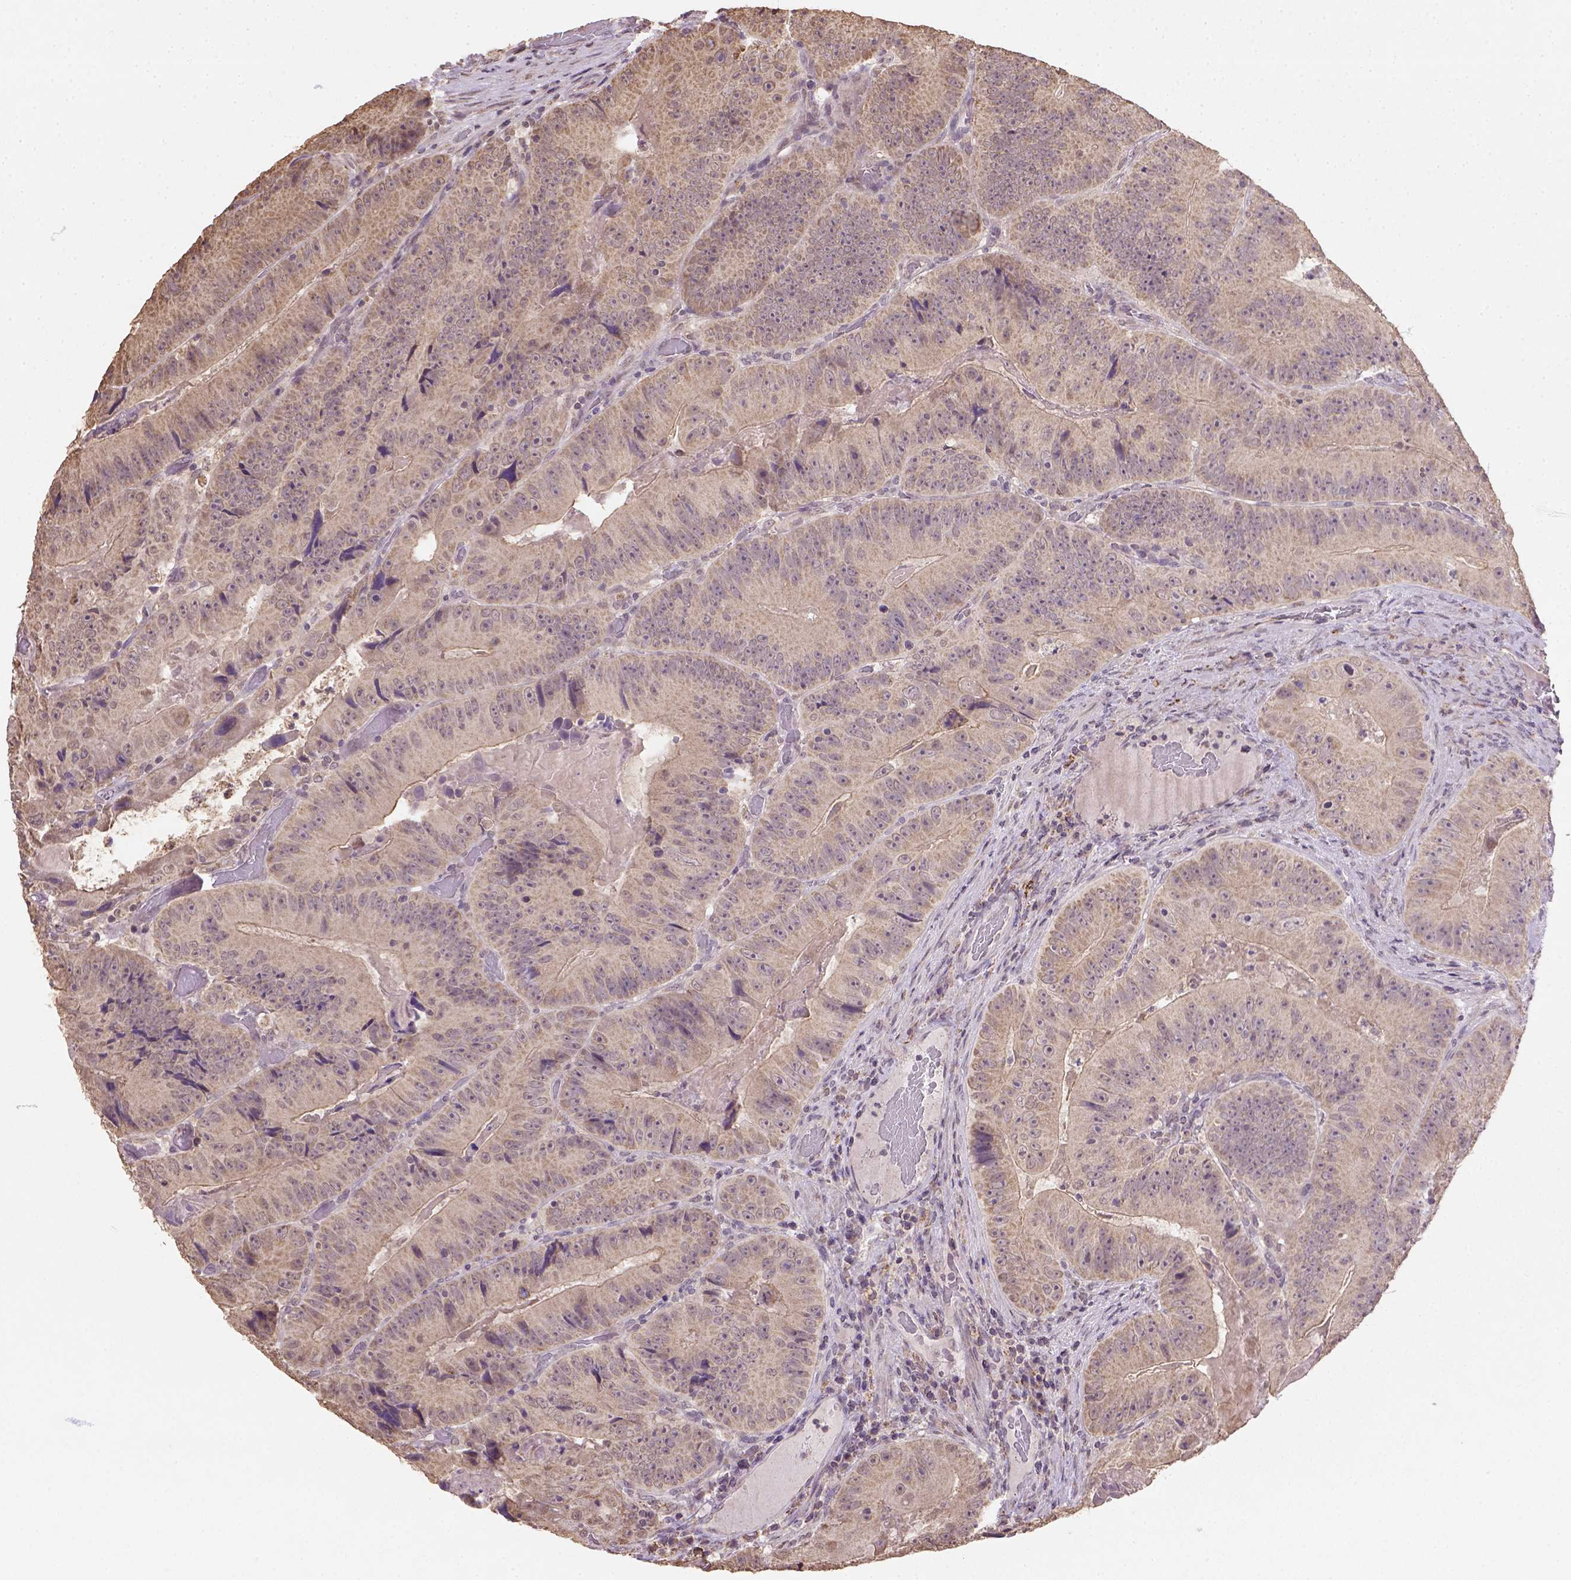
{"staining": {"intensity": "moderate", "quantity": ">75%", "location": "cytoplasmic/membranous"}, "tissue": "colorectal cancer", "cell_type": "Tumor cells", "image_type": "cancer", "snomed": [{"axis": "morphology", "description": "Adenocarcinoma, NOS"}, {"axis": "topography", "description": "Colon"}], "caption": "Colorectal cancer stained with a protein marker exhibits moderate staining in tumor cells.", "gene": "NUDT10", "patient": {"sex": "female", "age": 86}}